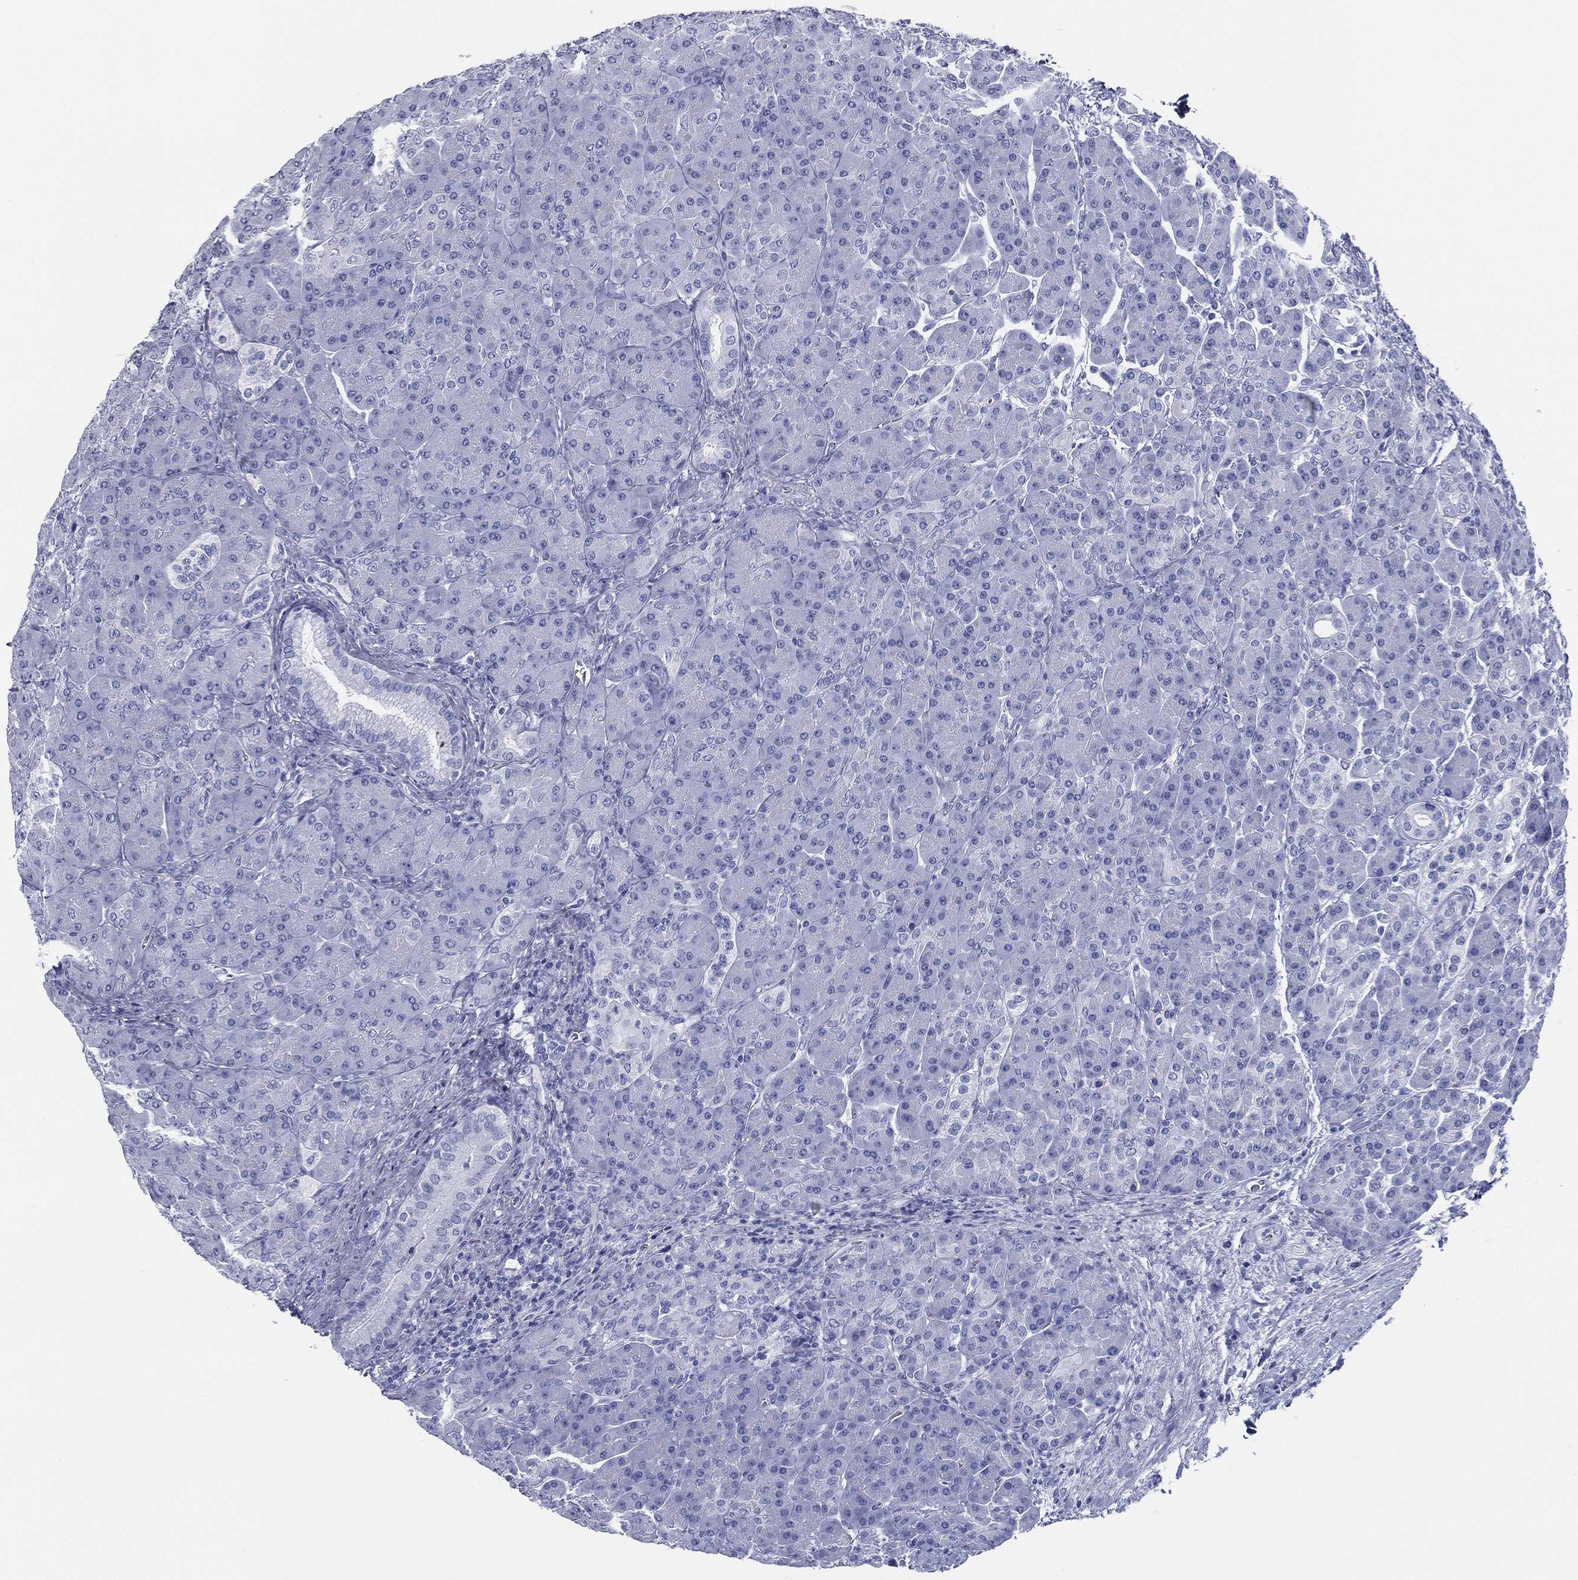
{"staining": {"intensity": "negative", "quantity": "none", "location": "none"}, "tissue": "pancreas", "cell_type": "Exocrine glandular cells", "image_type": "normal", "snomed": [{"axis": "morphology", "description": "Normal tissue, NOS"}, {"axis": "topography", "description": "Pancreas"}], "caption": "DAB (3,3'-diaminobenzidine) immunohistochemical staining of unremarkable human pancreas displays no significant expression in exocrine glandular cells. The staining was performed using DAB (3,3'-diaminobenzidine) to visualize the protein expression in brown, while the nuclei were stained in blue with hematoxylin (Magnification: 20x).", "gene": "RSPH4A", "patient": {"sex": "male", "age": 70}}